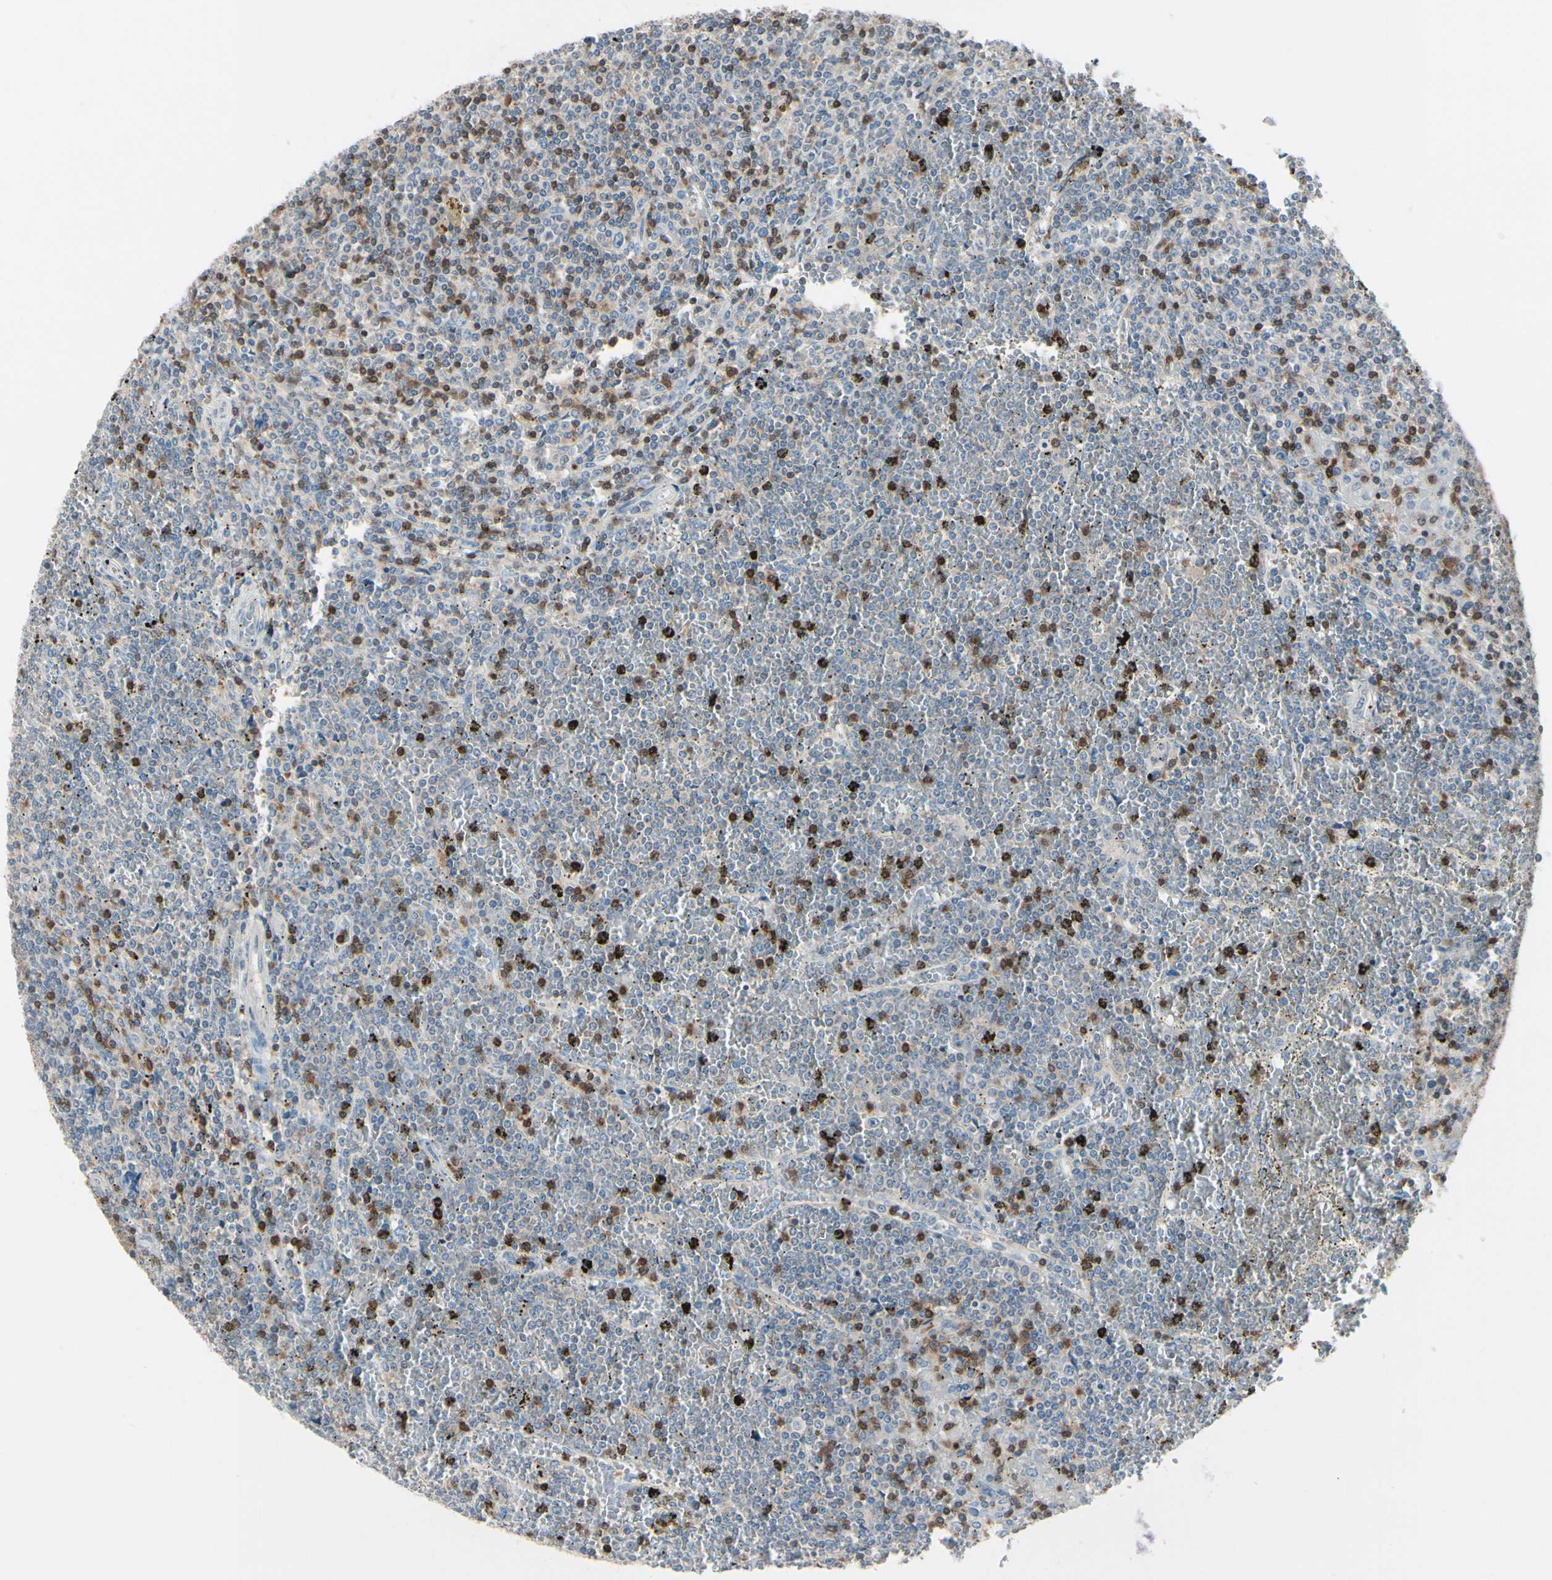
{"staining": {"intensity": "negative", "quantity": "none", "location": "none"}, "tissue": "lymphoma", "cell_type": "Tumor cells", "image_type": "cancer", "snomed": [{"axis": "morphology", "description": "Malignant lymphoma, non-Hodgkin's type, Low grade"}, {"axis": "topography", "description": "Spleen"}], "caption": "Tumor cells show no significant protein expression in lymphoma.", "gene": "SLC9A3R1", "patient": {"sex": "female", "age": 19}}